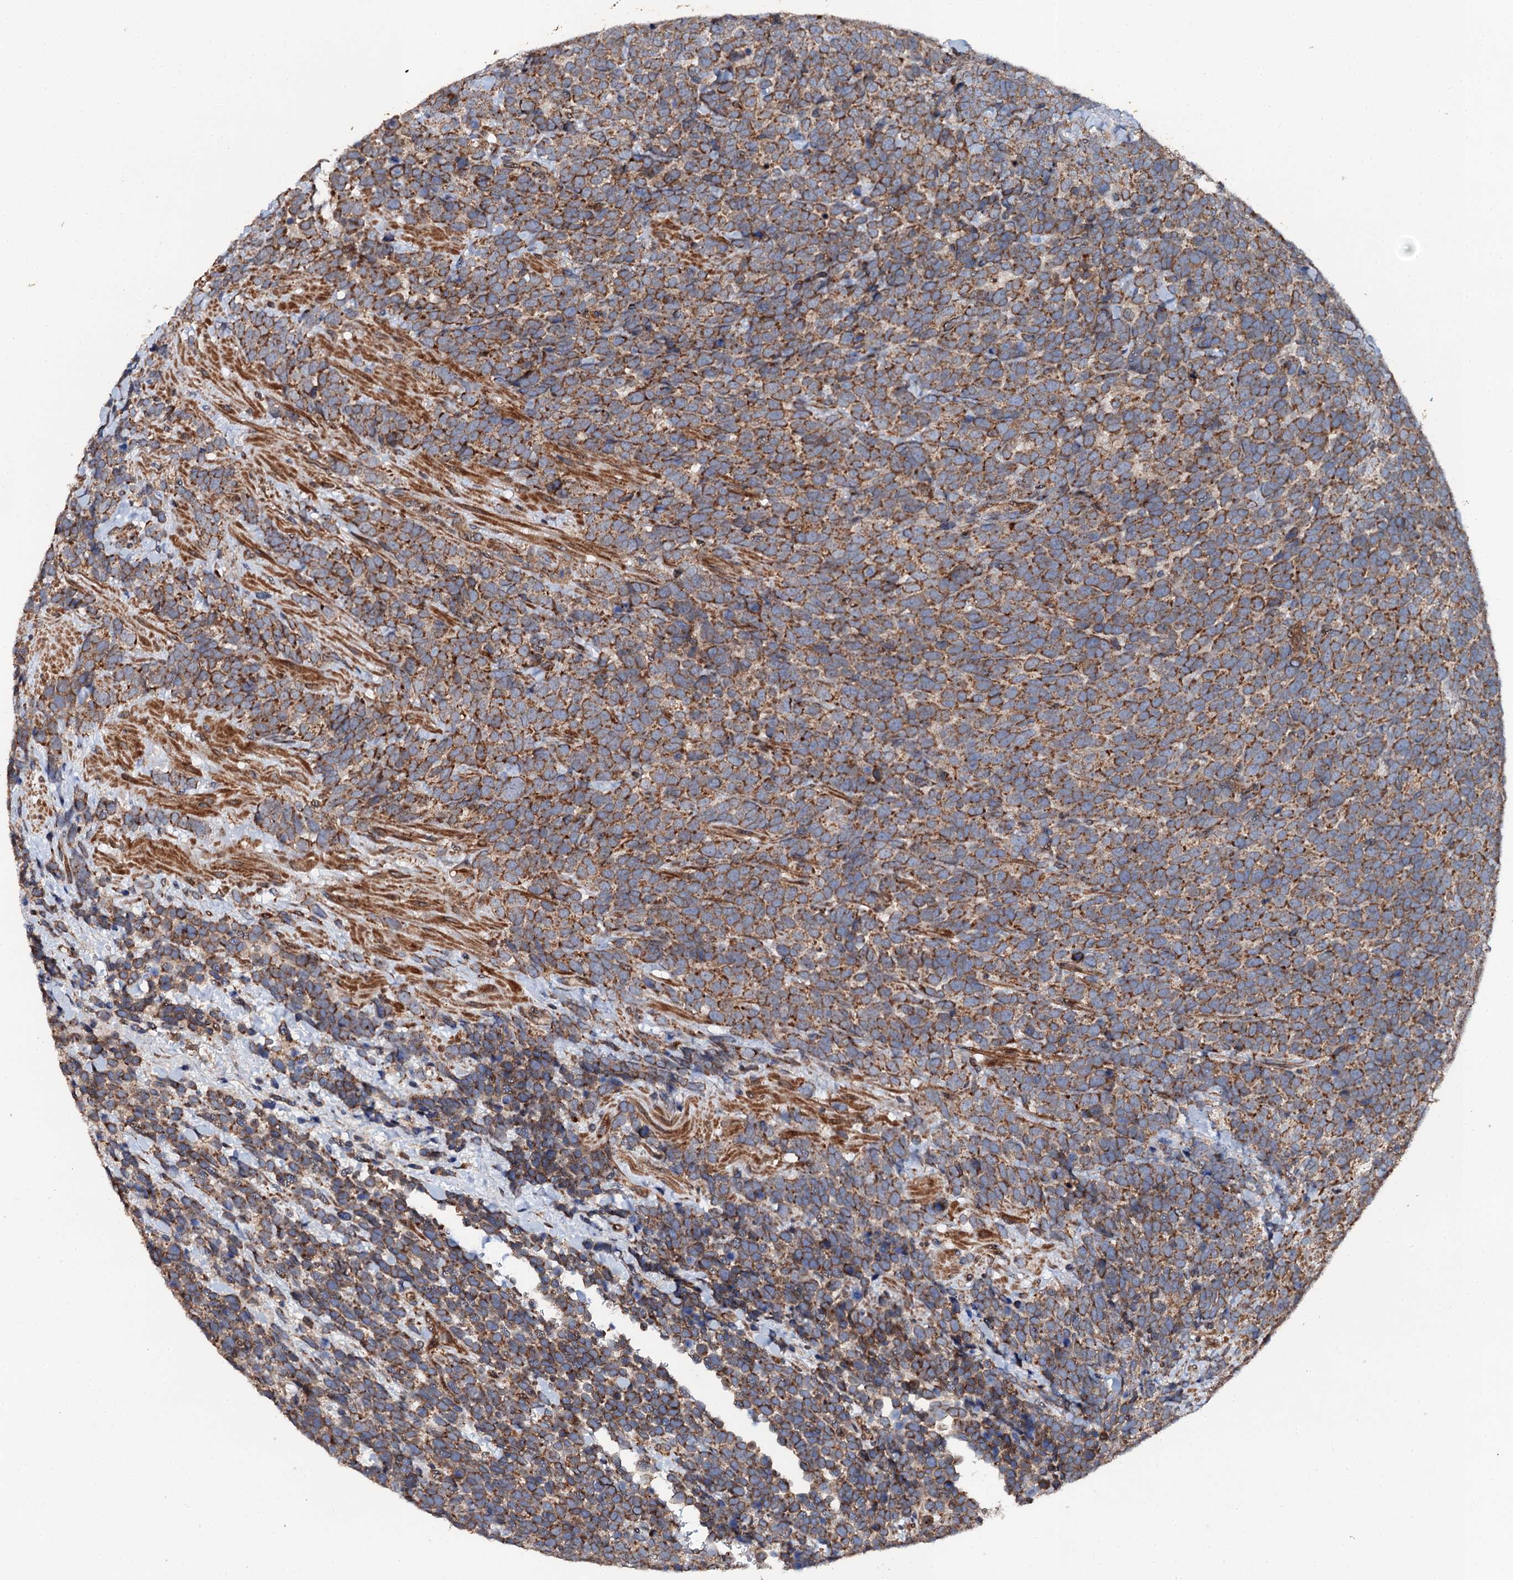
{"staining": {"intensity": "moderate", "quantity": ">75%", "location": "cytoplasmic/membranous"}, "tissue": "urothelial cancer", "cell_type": "Tumor cells", "image_type": "cancer", "snomed": [{"axis": "morphology", "description": "Urothelial carcinoma, High grade"}, {"axis": "topography", "description": "Urinary bladder"}], "caption": "A high-resolution image shows immunohistochemistry (IHC) staining of urothelial carcinoma (high-grade), which displays moderate cytoplasmic/membranous expression in about >75% of tumor cells.", "gene": "GLCE", "patient": {"sex": "female", "age": 82}}